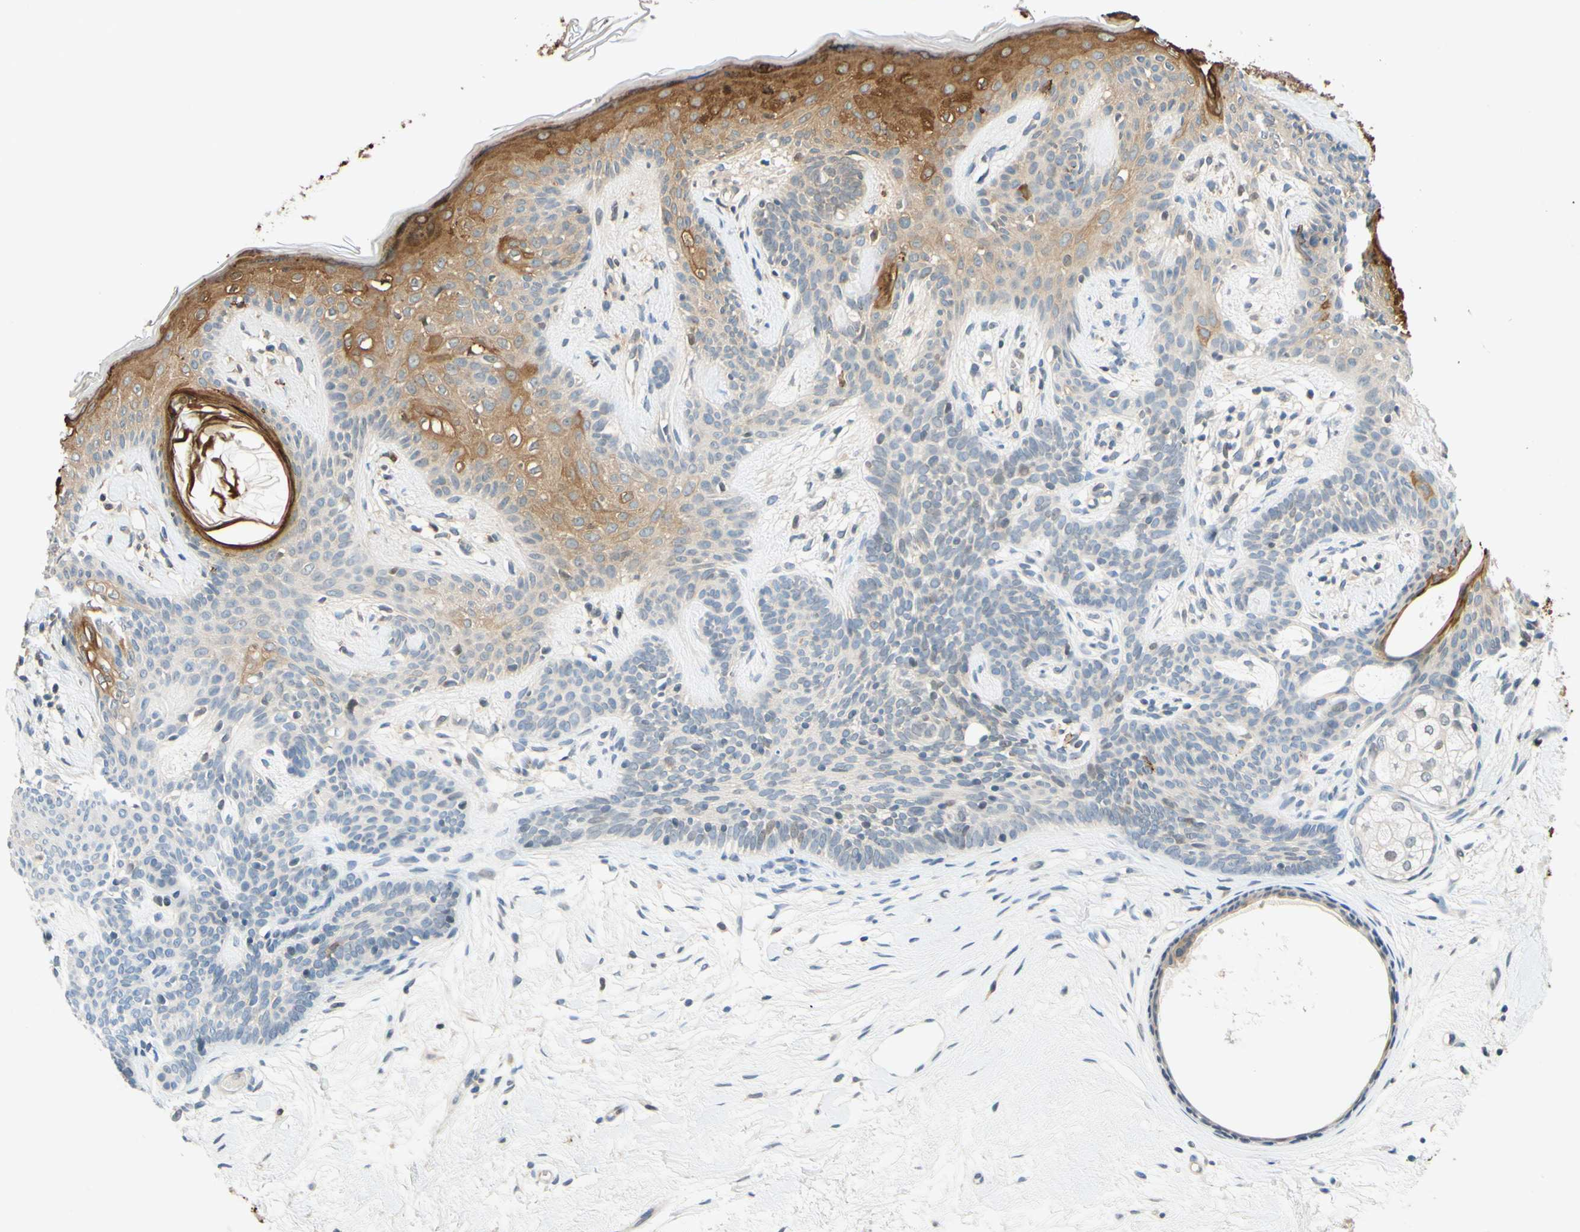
{"staining": {"intensity": "negative", "quantity": "none", "location": "none"}, "tissue": "skin cancer", "cell_type": "Tumor cells", "image_type": "cancer", "snomed": [{"axis": "morphology", "description": "Developmental malformation"}, {"axis": "morphology", "description": "Basal cell carcinoma"}, {"axis": "topography", "description": "Skin"}], "caption": "There is no significant positivity in tumor cells of skin basal cell carcinoma.", "gene": "C2CD2L", "patient": {"sex": "female", "age": 62}}